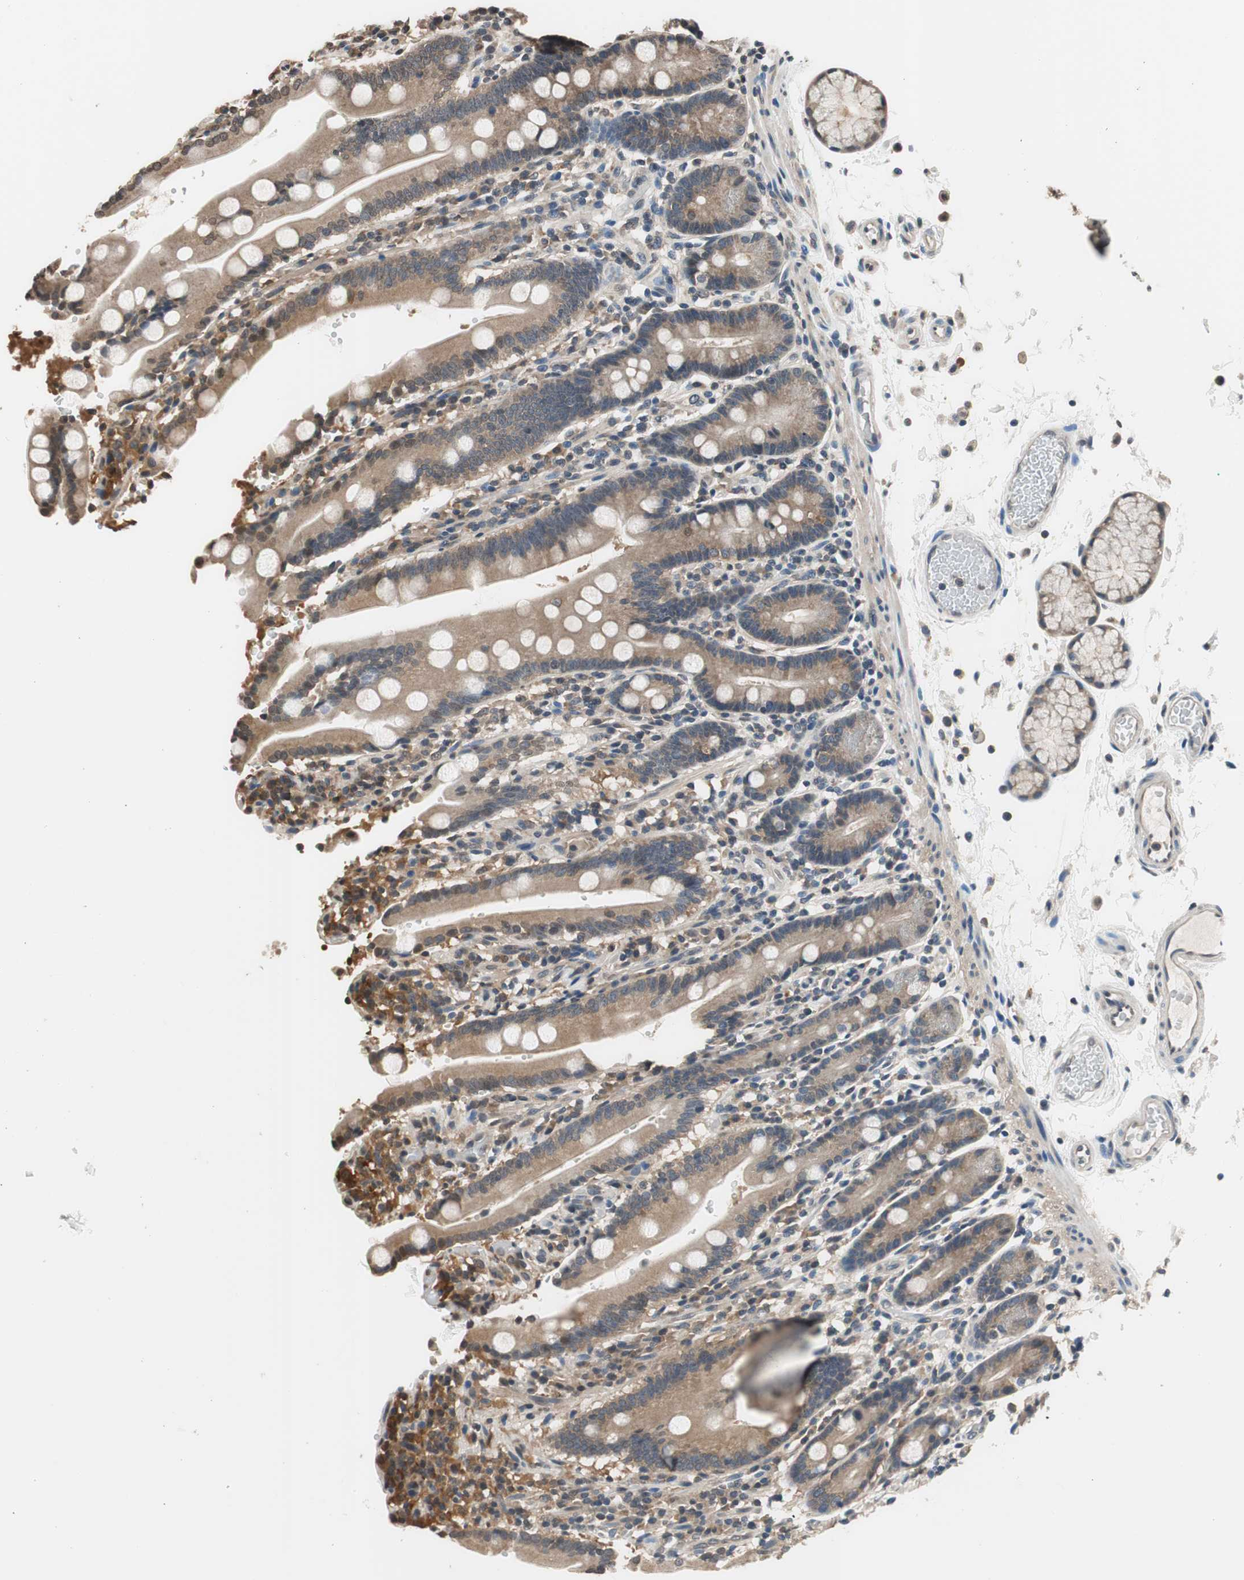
{"staining": {"intensity": "moderate", "quantity": ">75%", "location": "cytoplasmic/membranous"}, "tissue": "duodenum", "cell_type": "Glandular cells", "image_type": "normal", "snomed": [{"axis": "morphology", "description": "Normal tissue, NOS"}, {"axis": "topography", "description": "Small intestine, NOS"}], "caption": "Immunohistochemical staining of unremarkable duodenum exhibits >75% levels of moderate cytoplasmic/membranous protein staining in approximately >75% of glandular cells. (DAB (3,3'-diaminobenzidine) = brown stain, brightfield microscopy at high magnification).", "gene": "GCLC", "patient": {"sex": "female", "age": 71}}